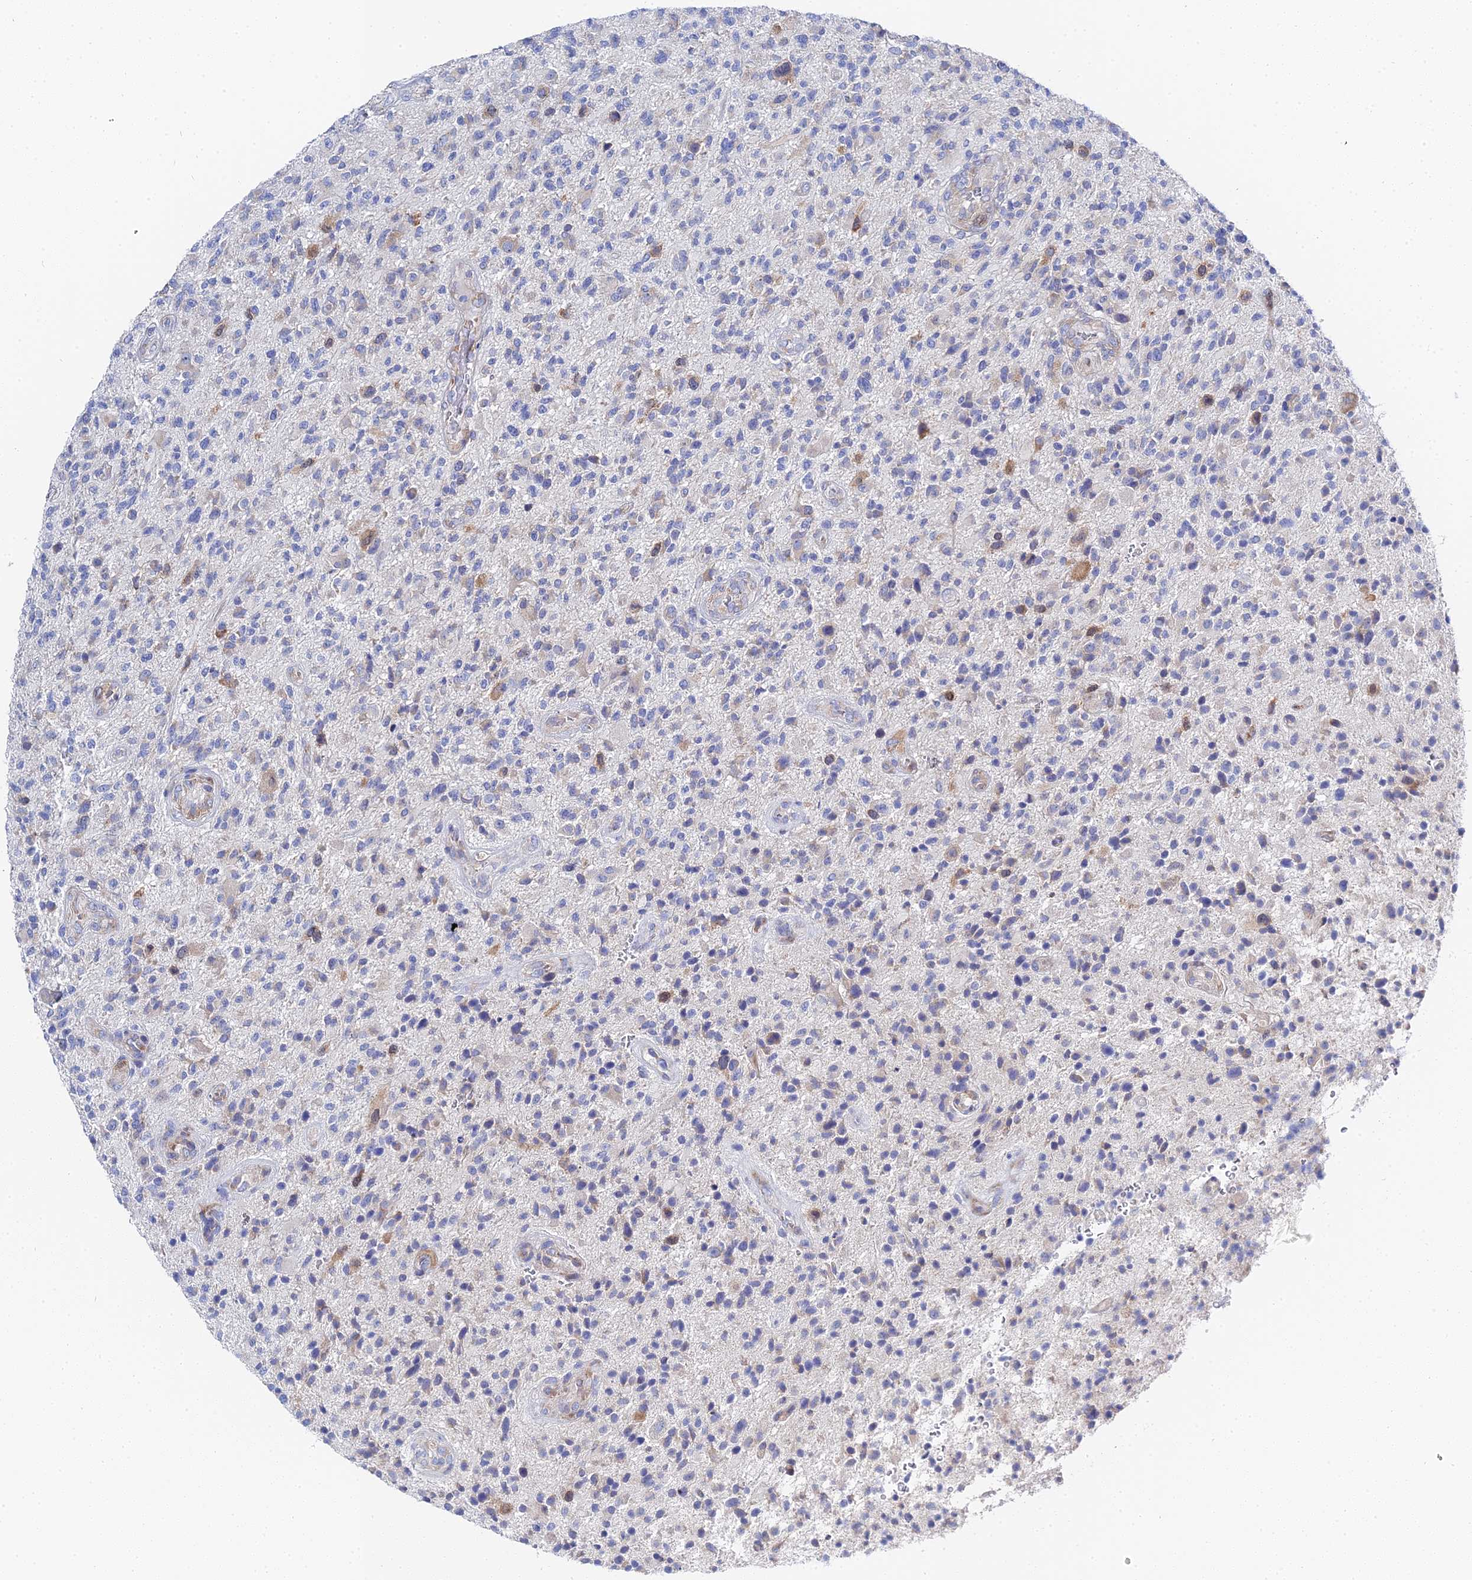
{"staining": {"intensity": "negative", "quantity": "none", "location": "none"}, "tissue": "glioma", "cell_type": "Tumor cells", "image_type": "cancer", "snomed": [{"axis": "morphology", "description": "Glioma, malignant, High grade"}, {"axis": "topography", "description": "Brain"}], "caption": "Photomicrograph shows no protein positivity in tumor cells of glioma tissue. Nuclei are stained in blue.", "gene": "PTTG1", "patient": {"sex": "male", "age": 47}}